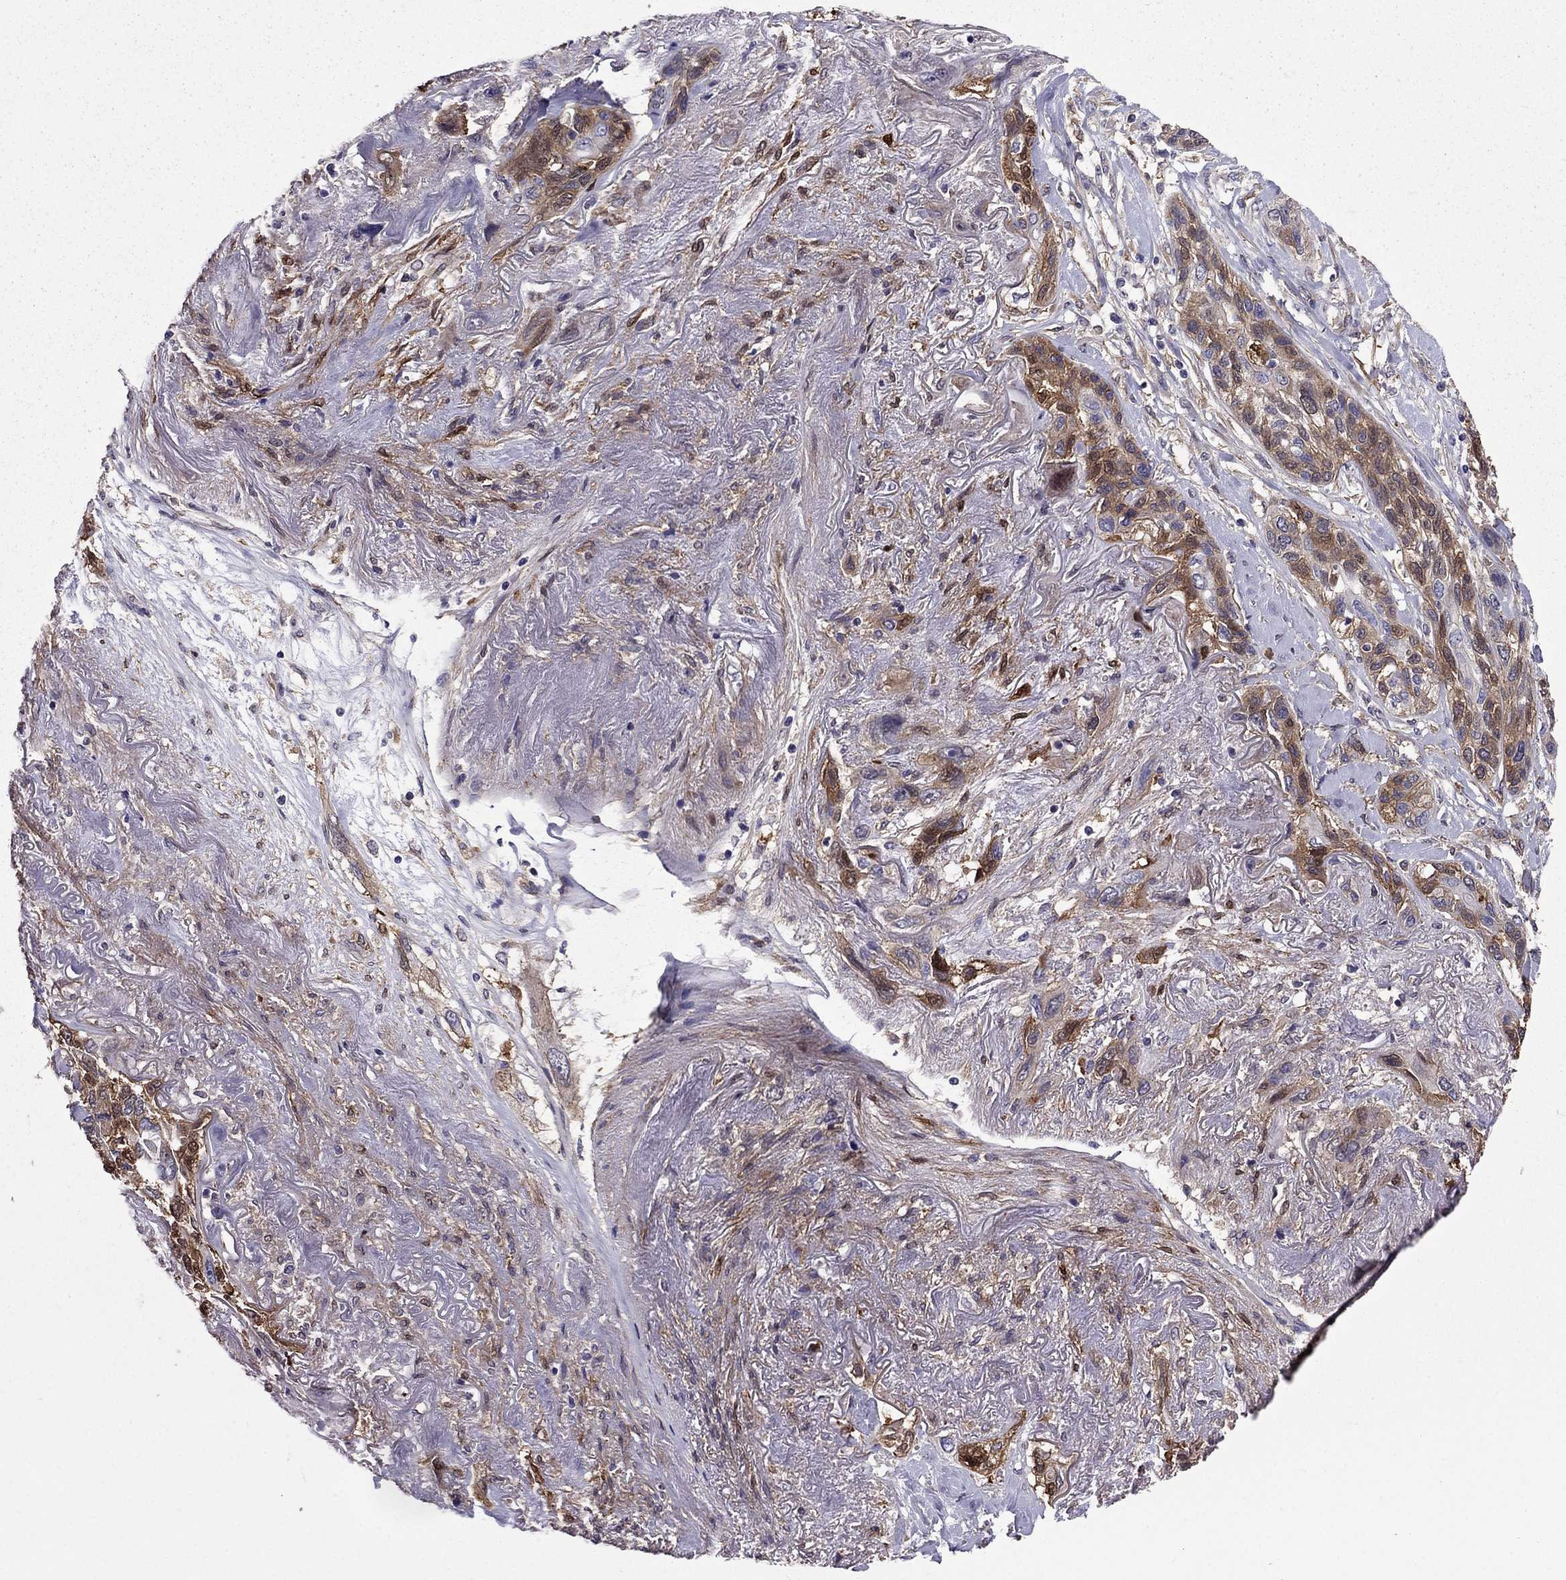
{"staining": {"intensity": "moderate", "quantity": "25%-75%", "location": "cytoplasmic/membranous"}, "tissue": "lung cancer", "cell_type": "Tumor cells", "image_type": "cancer", "snomed": [{"axis": "morphology", "description": "Squamous cell carcinoma, NOS"}, {"axis": "topography", "description": "Lung"}], "caption": "An image showing moderate cytoplasmic/membranous staining in about 25%-75% of tumor cells in lung cancer (squamous cell carcinoma), as visualized by brown immunohistochemical staining.", "gene": "ITGB1", "patient": {"sex": "female", "age": 70}}